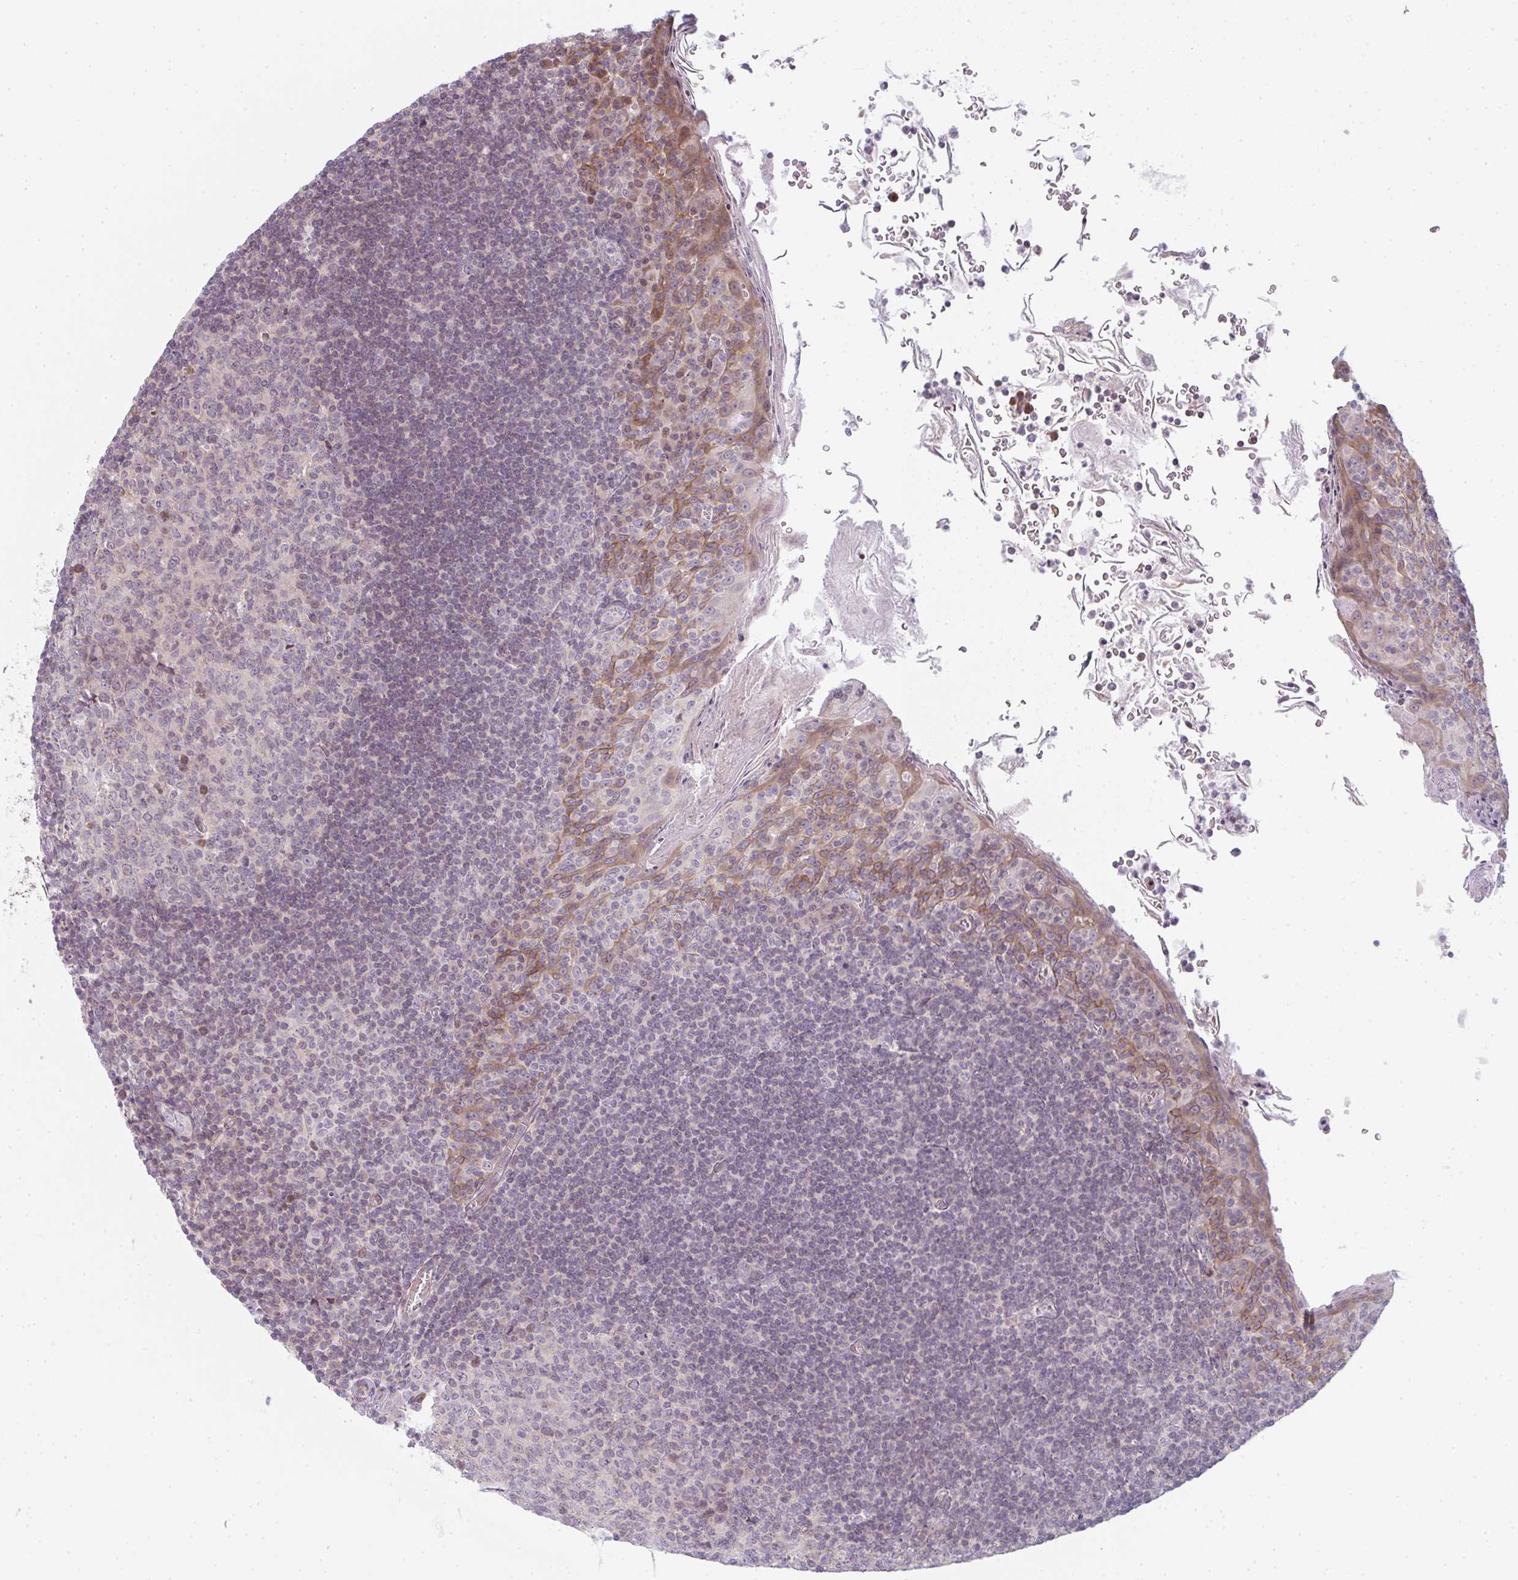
{"staining": {"intensity": "negative", "quantity": "none", "location": "none"}, "tissue": "tonsil", "cell_type": "Germinal center cells", "image_type": "normal", "snomed": [{"axis": "morphology", "description": "Normal tissue, NOS"}, {"axis": "topography", "description": "Tonsil"}], "caption": "This is an immunohistochemistry image of unremarkable tonsil. There is no expression in germinal center cells.", "gene": "TMEM237", "patient": {"sex": "male", "age": 27}}